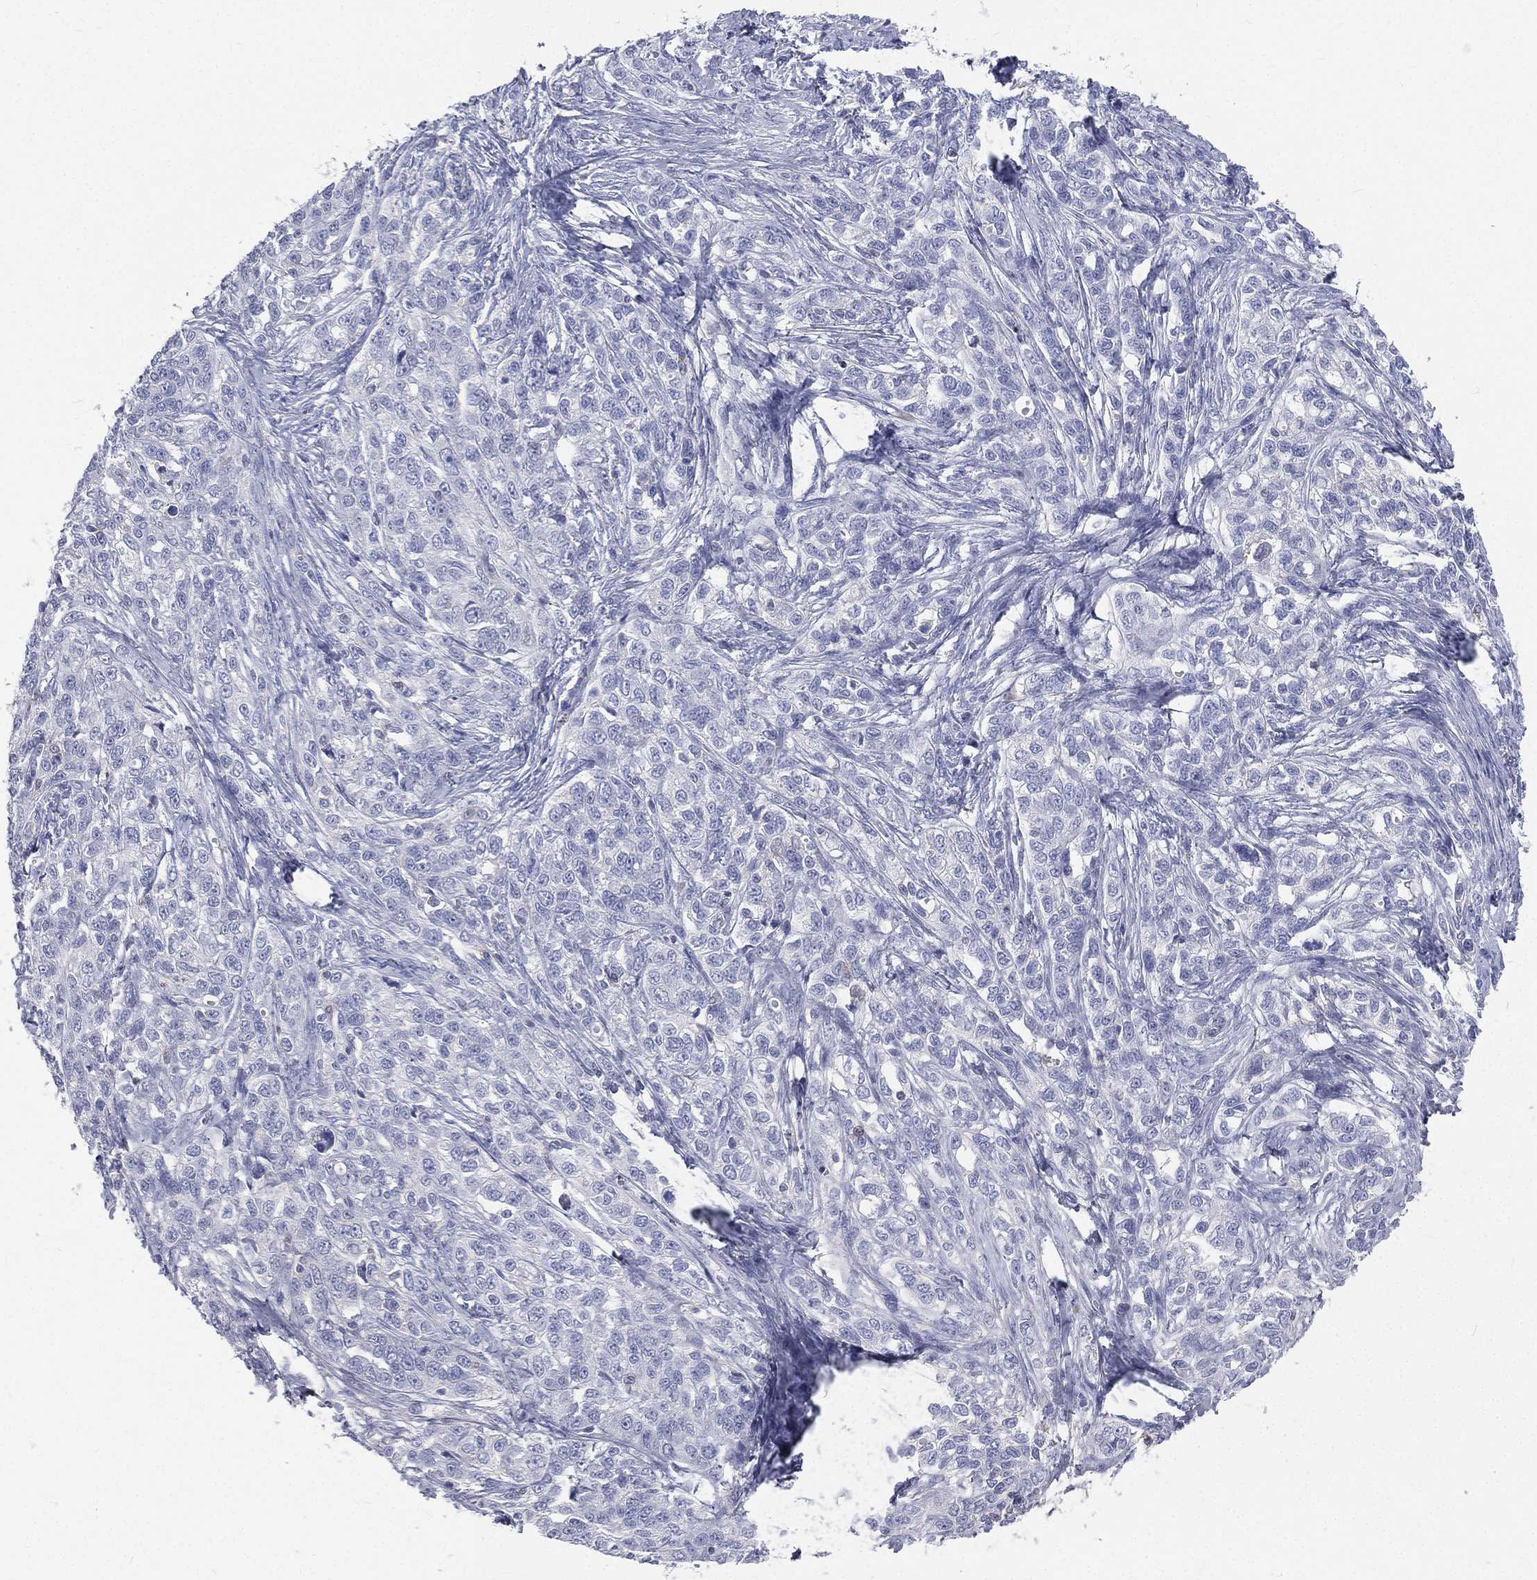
{"staining": {"intensity": "negative", "quantity": "none", "location": "none"}, "tissue": "ovarian cancer", "cell_type": "Tumor cells", "image_type": "cancer", "snomed": [{"axis": "morphology", "description": "Cystadenocarcinoma, serous, NOS"}, {"axis": "topography", "description": "Ovary"}], "caption": "Immunohistochemistry (IHC) micrograph of neoplastic tissue: ovarian serous cystadenocarcinoma stained with DAB exhibits no significant protein staining in tumor cells. (DAB IHC with hematoxylin counter stain).", "gene": "CD3D", "patient": {"sex": "female", "age": 71}}